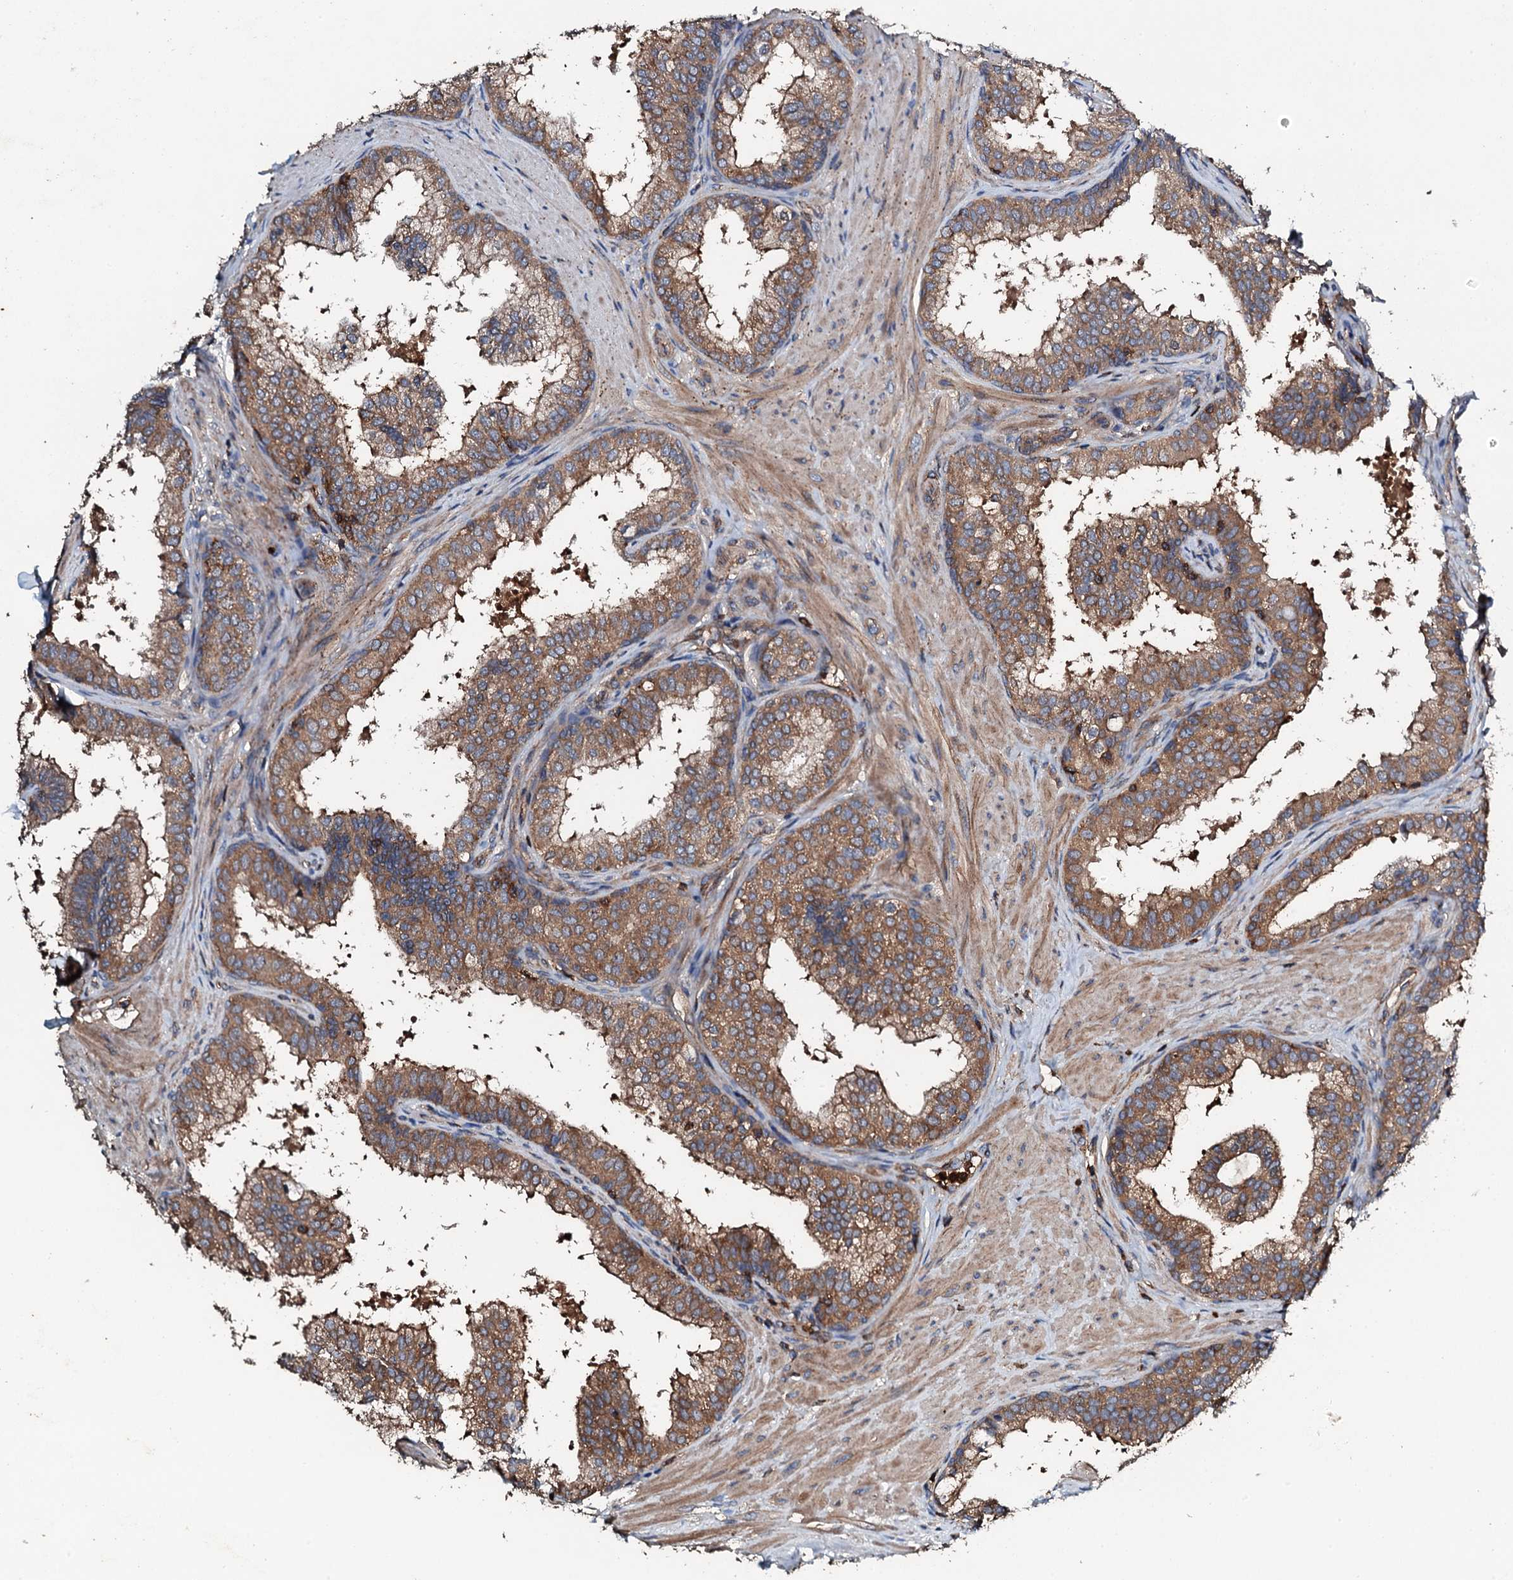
{"staining": {"intensity": "strong", "quantity": ">75%", "location": "cytoplasmic/membranous"}, "tissue": "prostate", "cell_type": "Glandular cells", "image_type": "normal", "snomed": [{"axis": "morphology", "description": "Normal tissue, NOS"}, {"axis": "topography", "description": "Prostate"}], "caption": "Glandular cells show strong cytoplasmic/membranous staining in approximately >75% of cells in benign prostate.", "gene": "GRK2", "patient": {"sex": "male", "age": 60}}